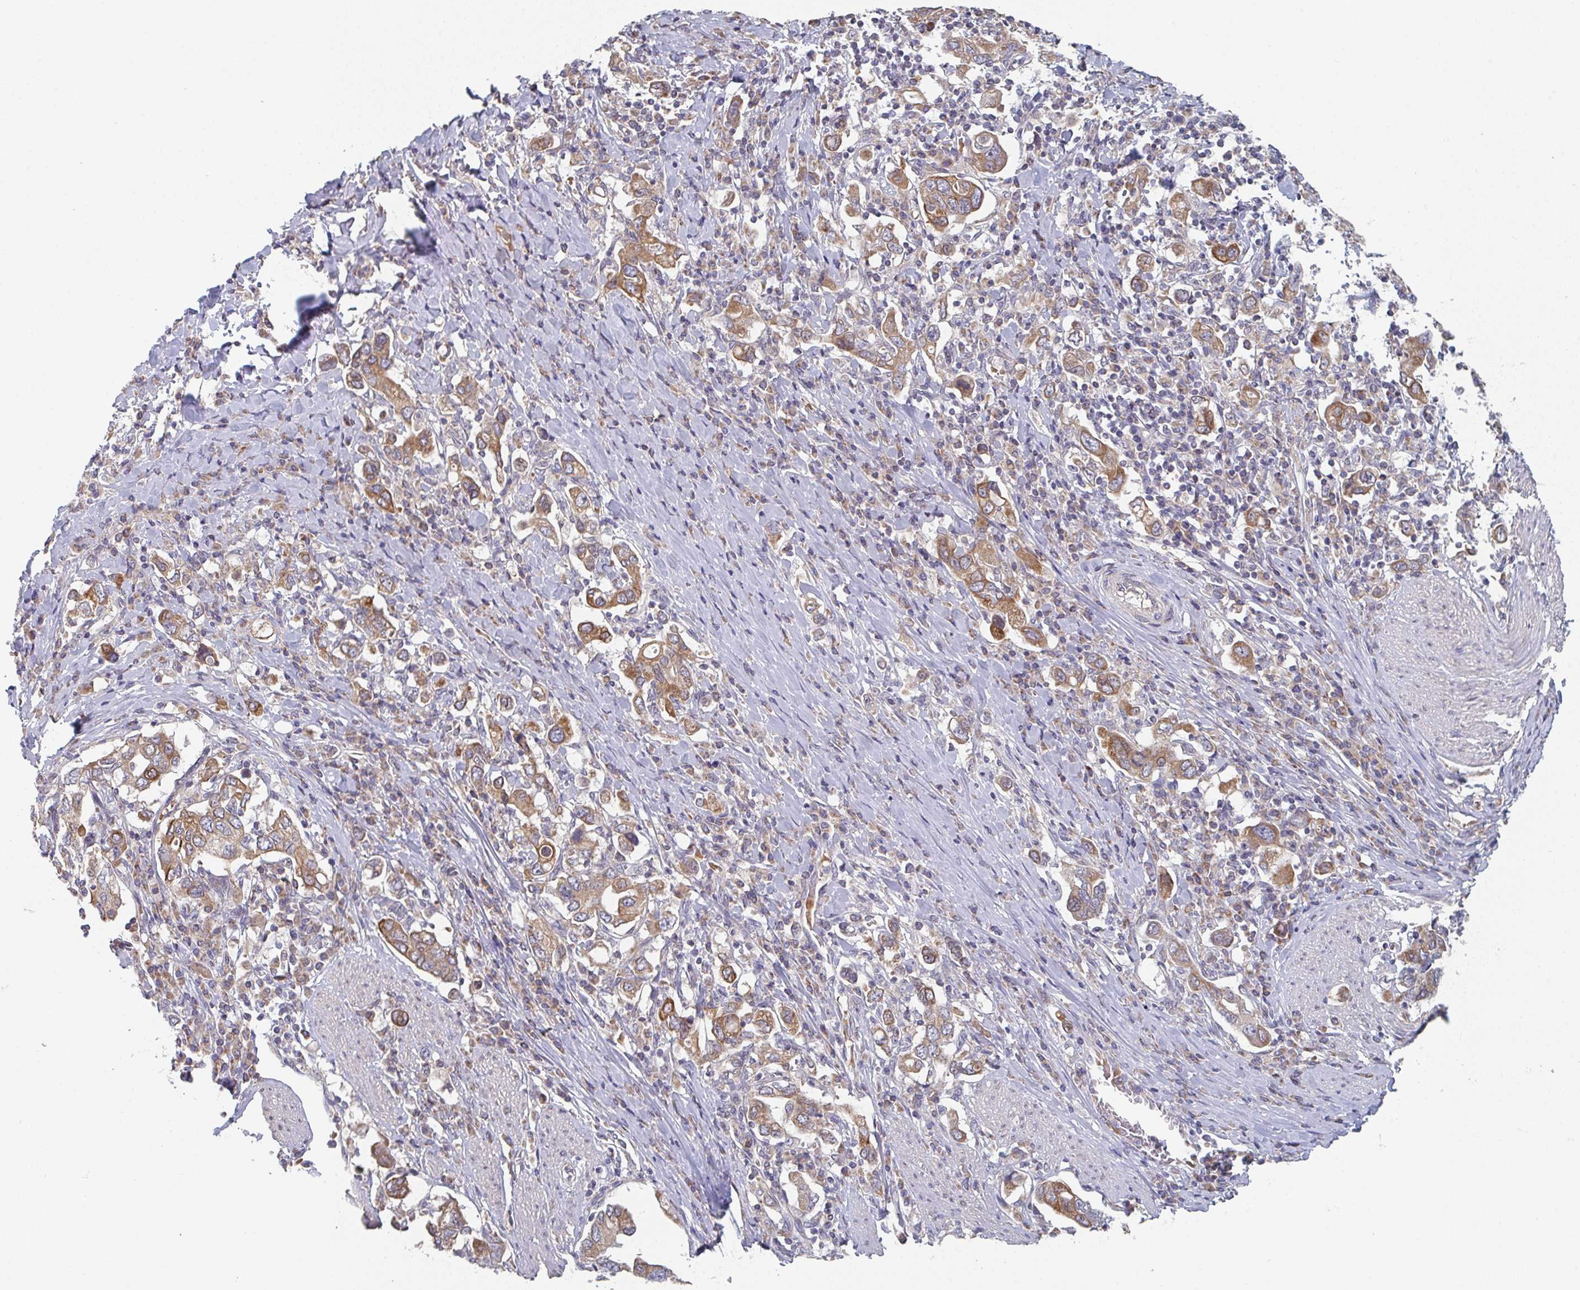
{"staining": {"intensity": "moderate", "quantity": ">75%", "location": "cytoplasmic/membranous"}, "tissue": "stomach cancer", "cell_type": "Tumor cells", "image_type": "cancer", "snomed": [{"axis": "morphology", "description": "Adenocarcinoma, NOS"}, {"axis": "topography", "description": "Stomach, upper"}, {"axis": "topography", "description": "Stomach"}], "caption": "High-power microscopy captured an immunohistochemistry image of stomach adenocarcinoma, revealing moderate cytoplasmic/membranous positivity in about >75% of tumor cells. The staining is performed using DAB brown chromogen to label protein expression. The nuclei are counter-stained blue using hematoxylin.", "gene": "ELOVL1", "patient": {"sex": "male", "age": 62}}